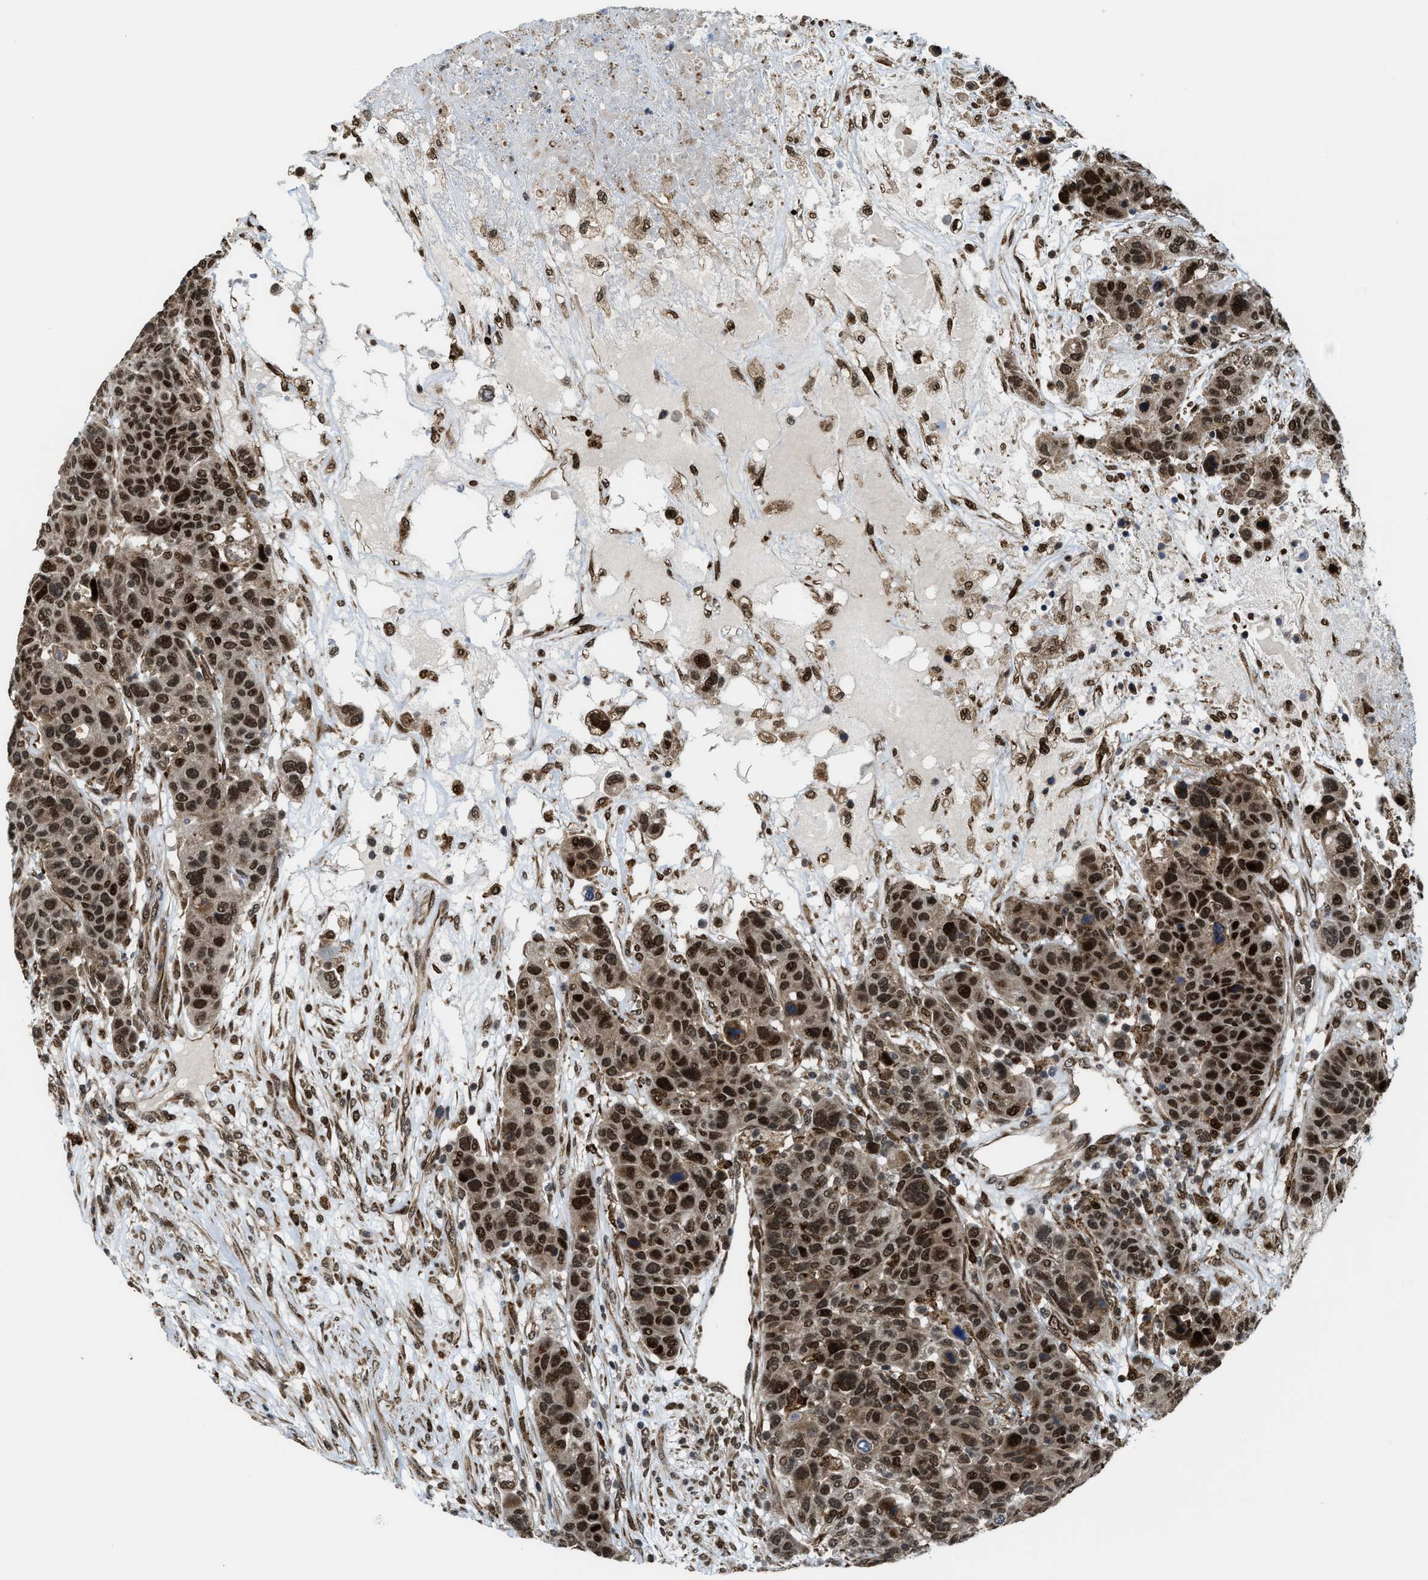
{"staining": {"intensity": "strong", "quantity": ">75%", "location": "cytoplasmic/membranous,nuclear"}, "tissue": "breast cancer", "cell_type": "Tumor cells", "image_type": "cancer", "snomed": [{"axis": "morphology", "description": "Duct carcinoma"}, {"axis": "topography", "description": "Breast"}], "caption": "Breast invasive ductal carcinoma stained with a brown dye shows strong cytoplasmic/membranous and nuclear positive expression in approximately >75% of tumor cells.", "gene": "ZNF250", "patient": {"sex": "female", "age": 37}}